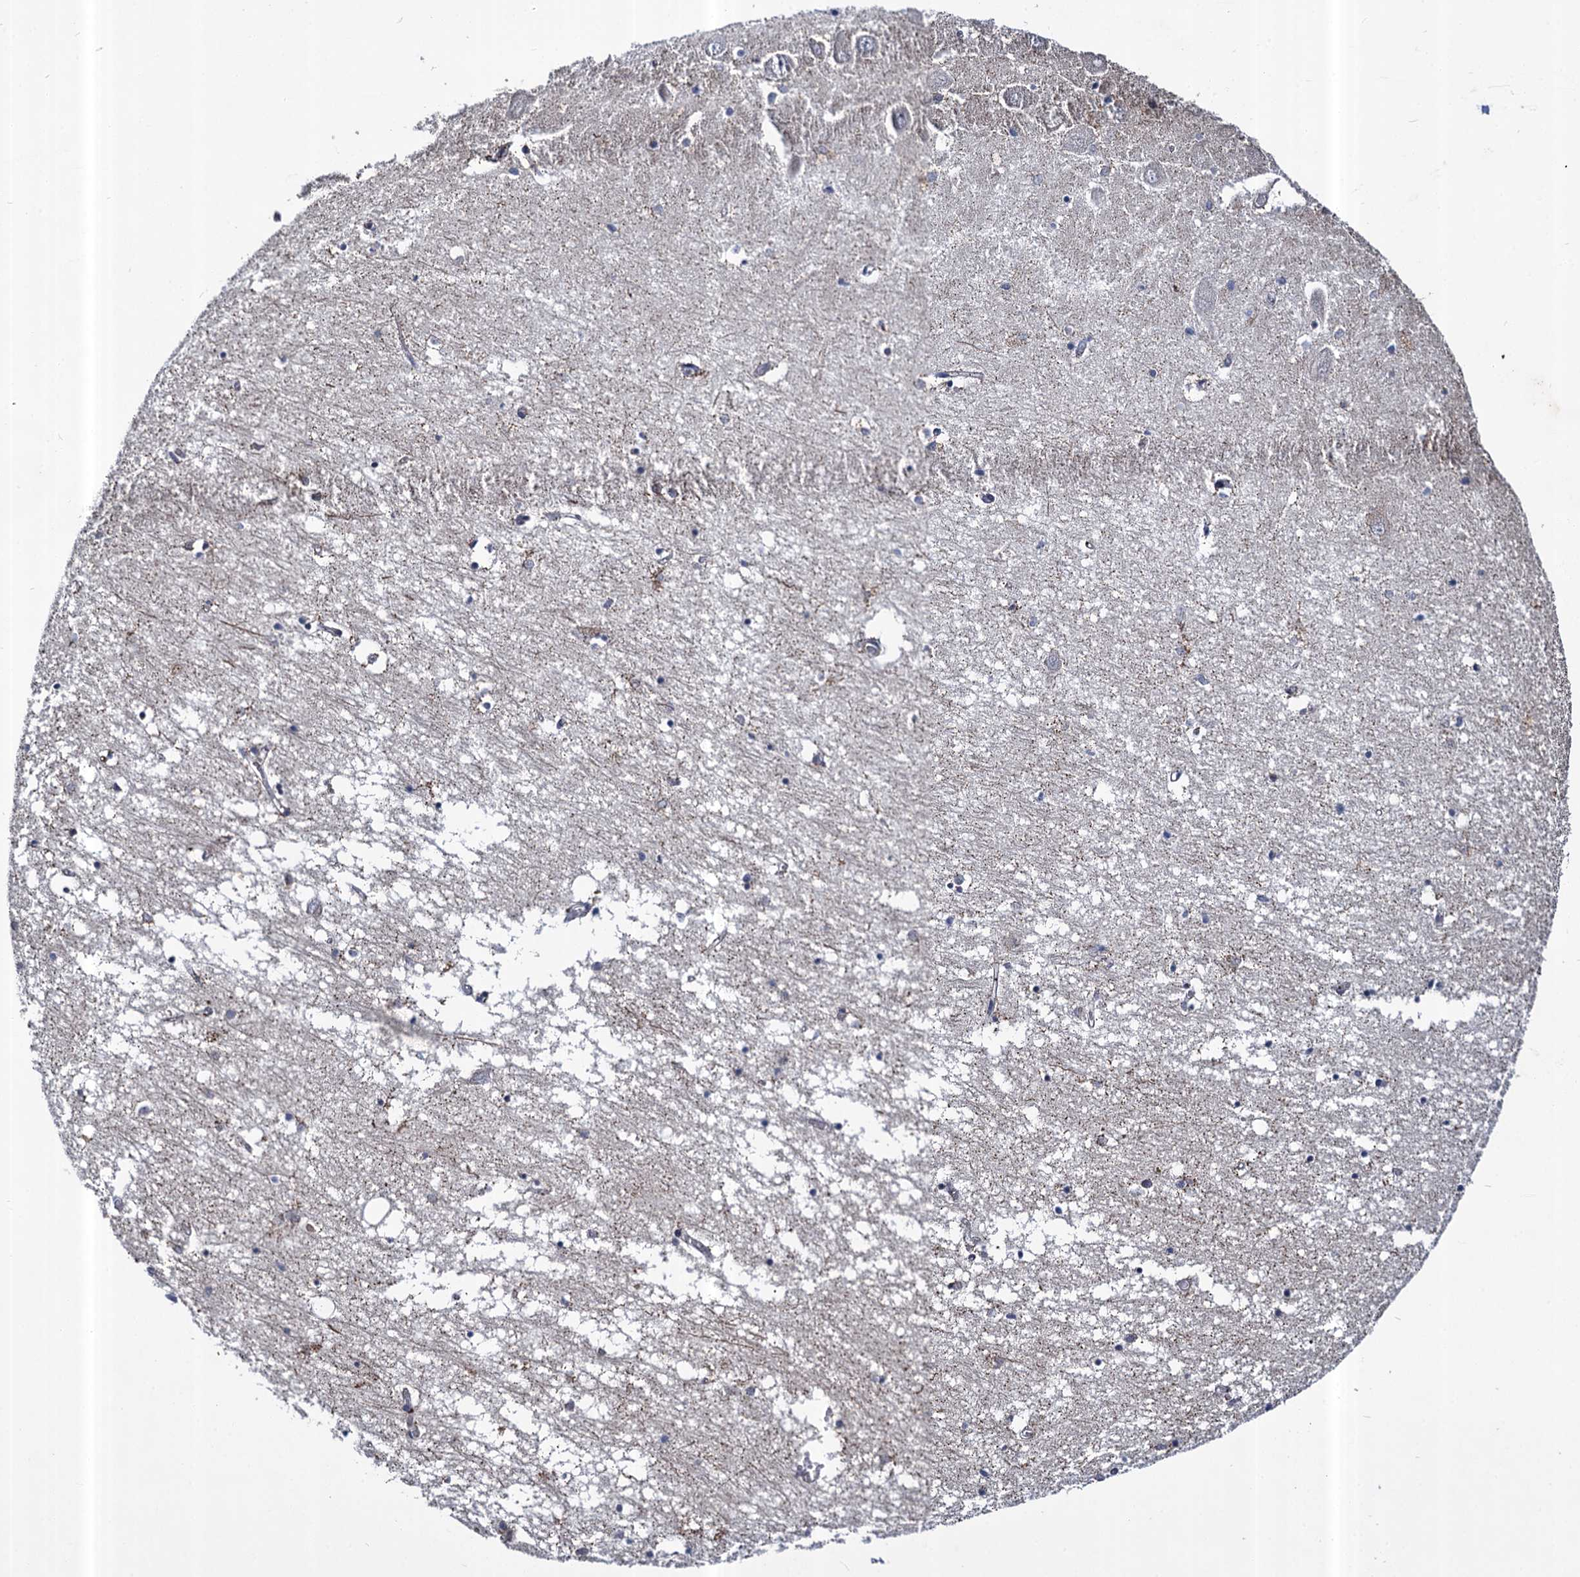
{"staining": {"intensity": "negative", "quantity": "none", "location": "none"}, "tissue": "hippocampus", "cell_type": "Glial cells", "image_type": "normal", "snomed": [{"axis": "morphology", "description": "Normal tissue, NOS"}, {"axis": "topography", "description": "Hippocampus"}], "caption": "Glial cells are negative for brown protein staining in normal hippocampus.", "gene": "ABLIM1", "patient": {"sex": "male", "age": 70}}